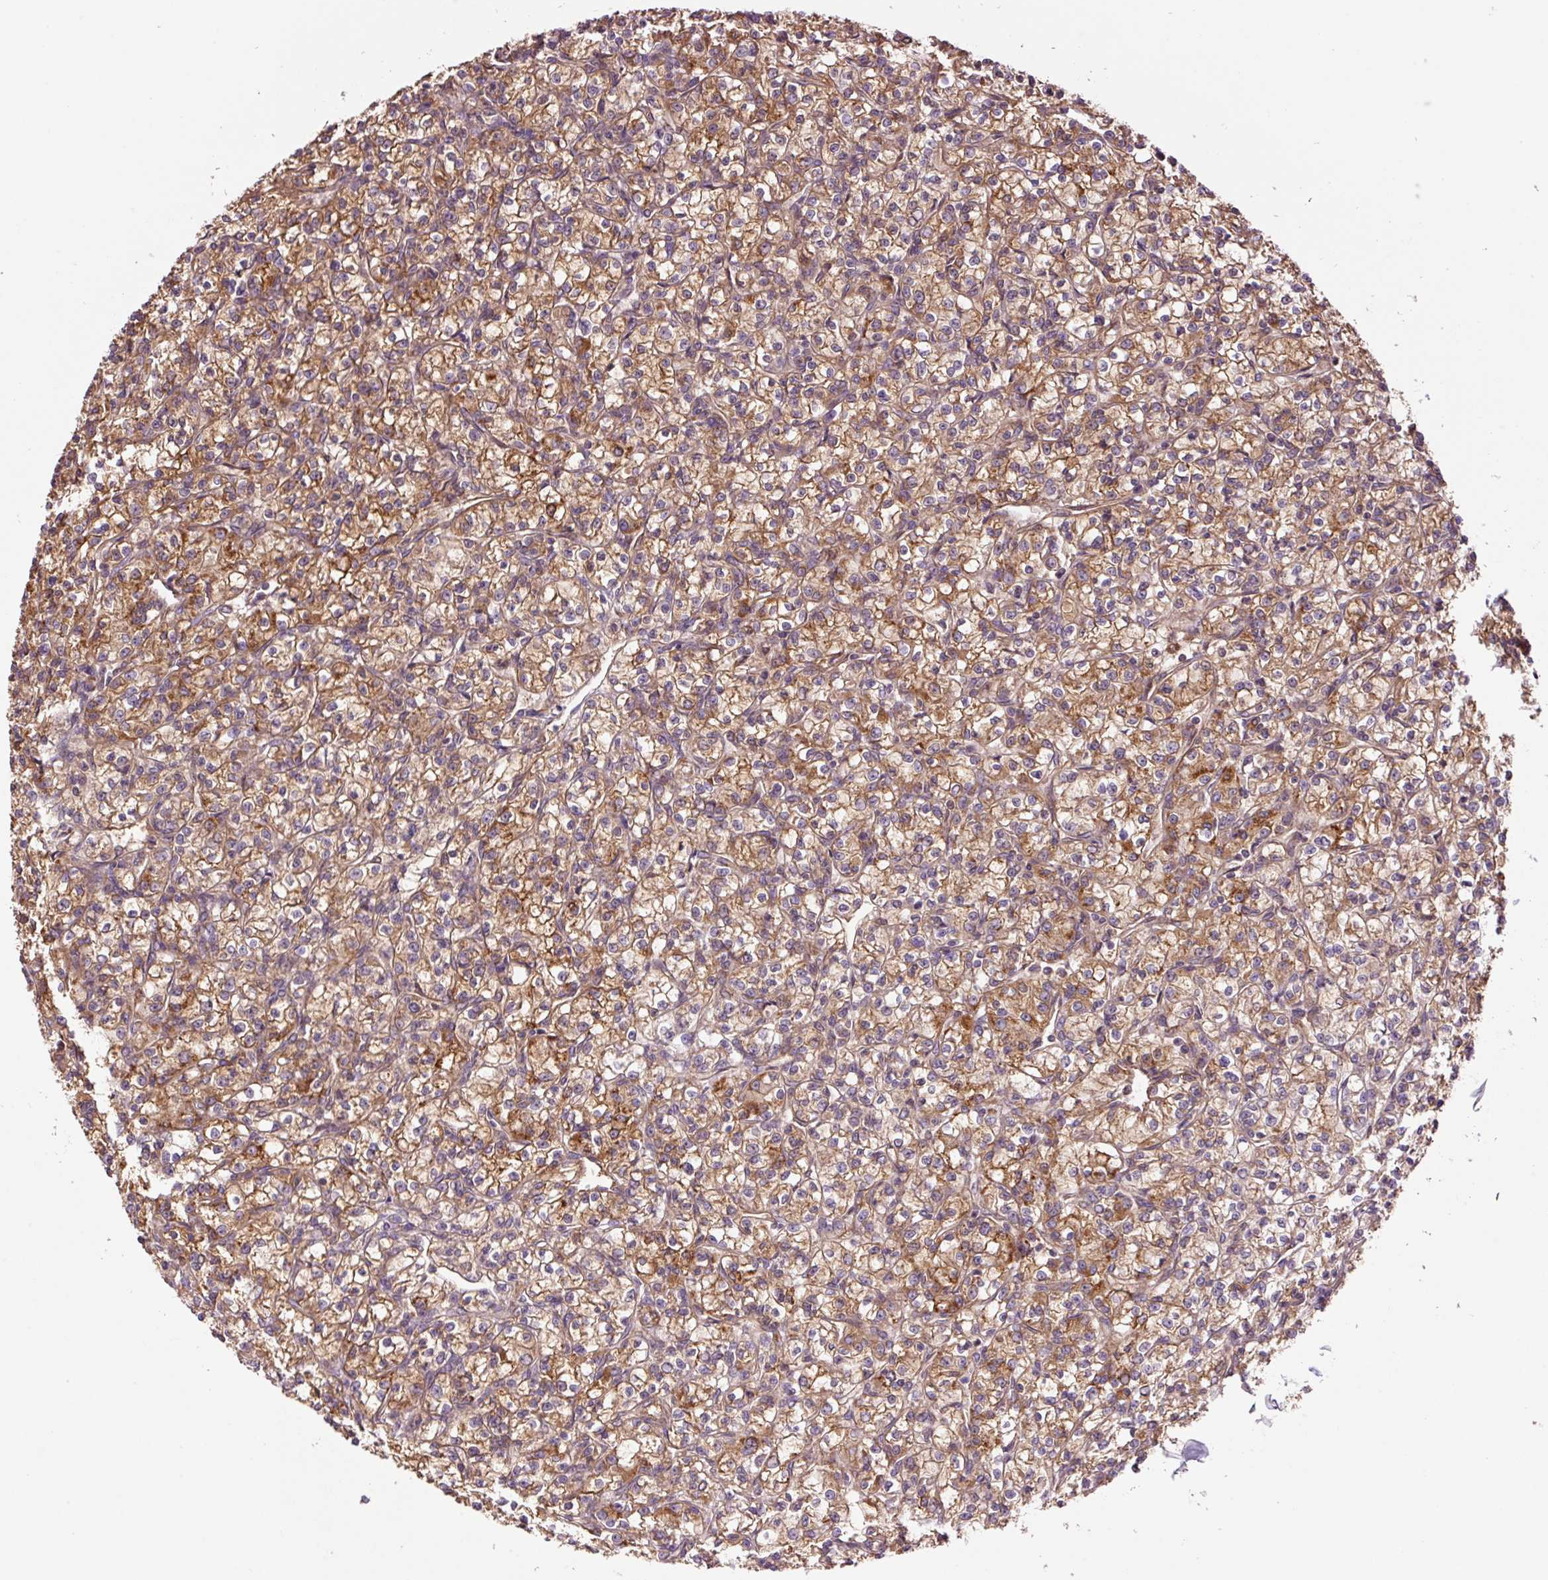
{"staining": {"intensity": "moderate", "quantity": ">75%", "location": "cytoplasmic/membranous"}, "tissue": "renal cancer", "cell_type": "Tumor cells", "image_type": "cancer", "snomed": [{"axis": "morphology", "description": "Adenocarcinoma, NOS"}, {"axis": "topography", "description": "Kidney"}], "caption": "Protein staining by immunohistochemistry (IHC) reveals moderate cytoplasmic/membranous expression in approximately >75% of tumor cells in renal cancer (adenocarcinoma).", "gene": "PCK2", "patient": {"sex": "female", "age": 59}}